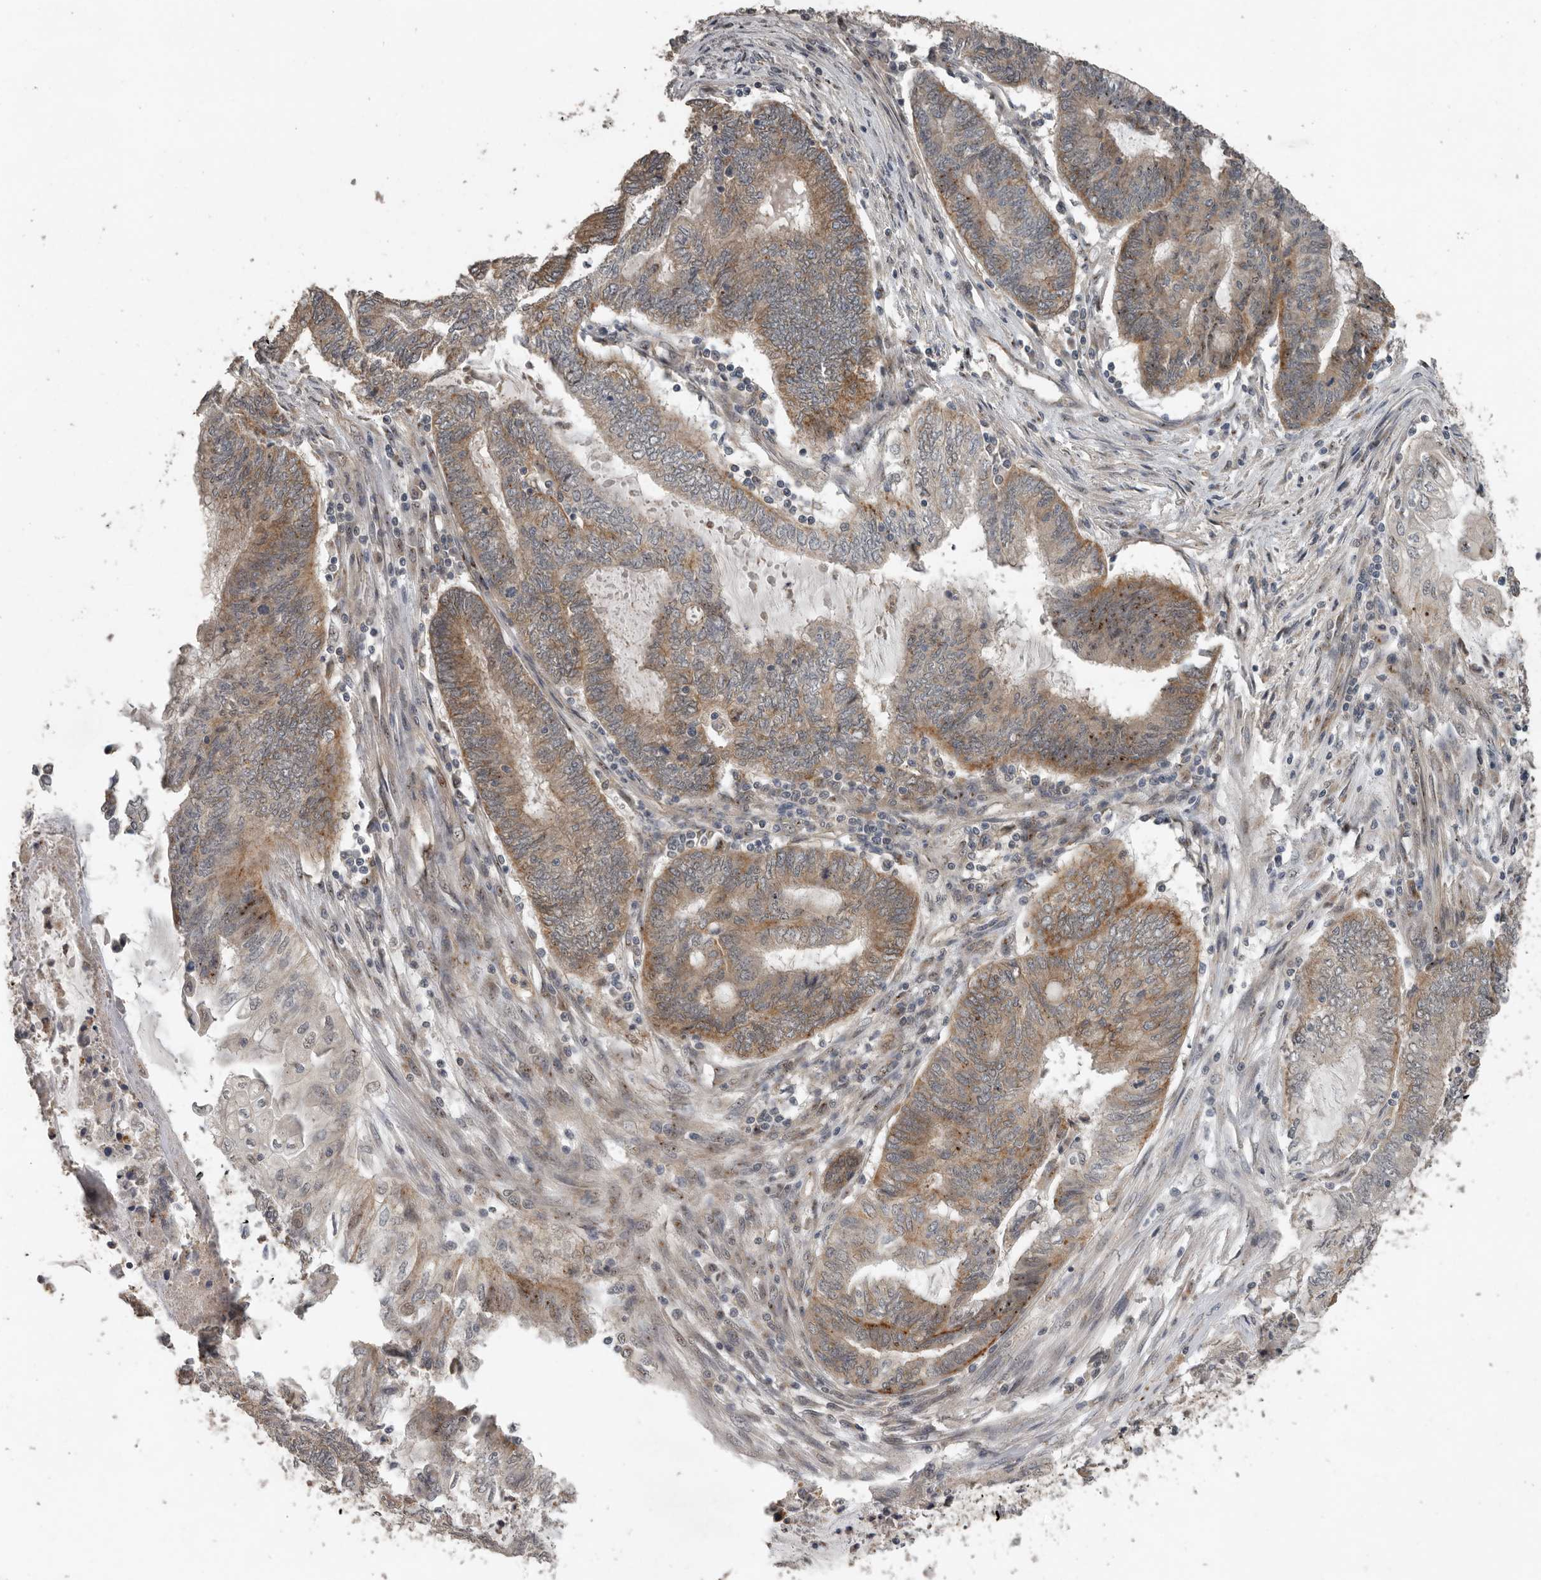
{"staining": {"intensity": "moderate", "quantity": ">75%", "location": "cytoplasmic/membranous"}, "tissue": "endometrial cancer", "cell_type": "Tumor cells", "image_type": "cancer", "snomed": [{"axis": "morphology", "description": "Adenocarcinoma, NOS"}, {"axis": "topography", "description": "Uterus"}, {"axis": "topography", "description": "Endometrium"}], "caption": "Immunohistochemistry (DAB) staining of human adenocarcinoma (endometrial) reveals moderate cytoplasmic/membranous protein positivity in approximately >75% of tumor cells. The protein is stained brown, and the nuclei are stained in blue (DAB (3,3'-diaminobenzidine) IHC with brightfield microscopy, high magnification).", "gene": "CEP350", "patient": {"sex": "female", "age": 70}}